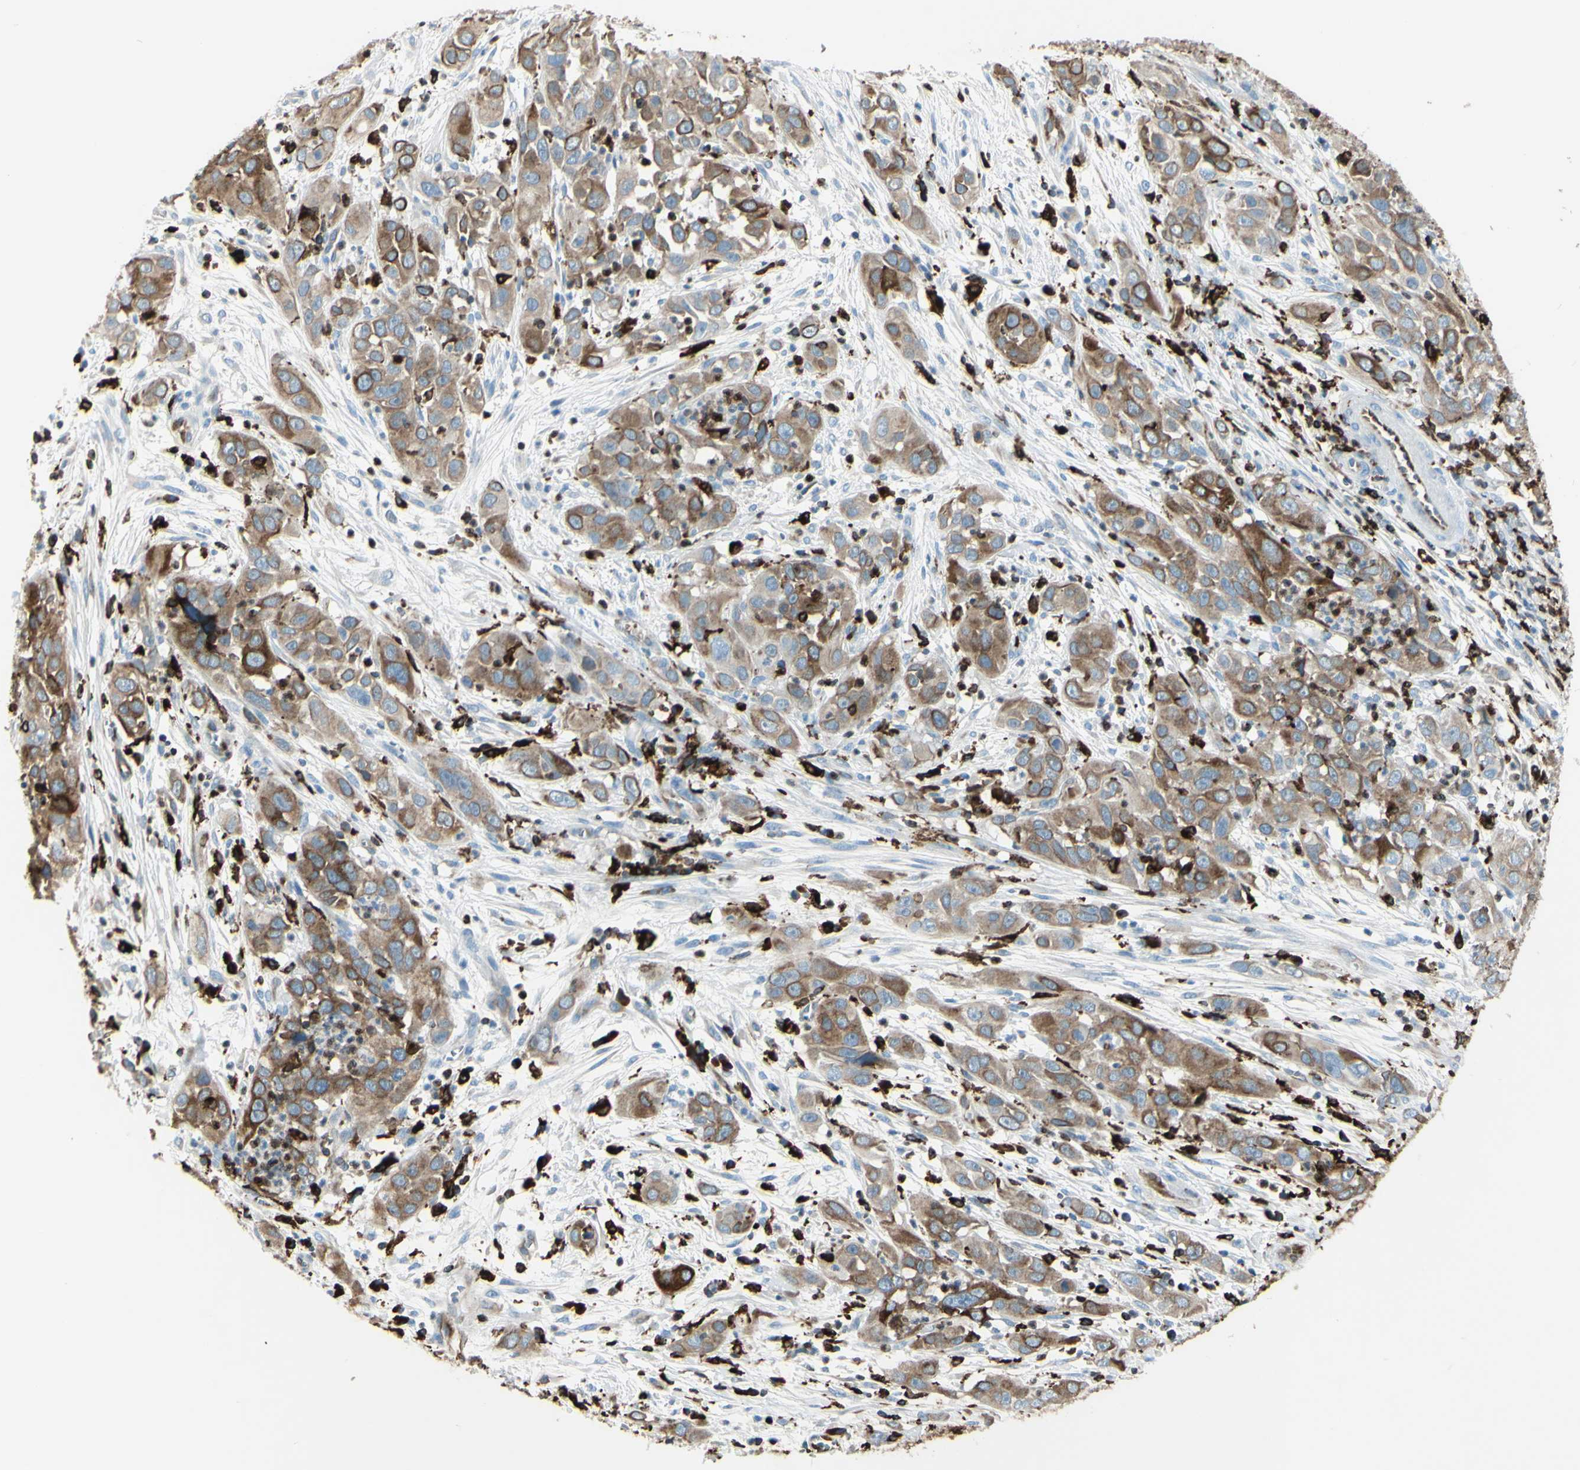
{"staining": {"intensity": "moderate", "quantity": ">75%", "location": "cytoplasmic/membranous"}, "tissue": "cervical cancer", "cell_type": "Tumor cells", "image_type": "cancer", "snomed": [{"axis": "morphology", "description": "Squamous cell carcinoma, NOS"}, {"axis": "topography", "description": "Cervix"}], "caption": "Protein expression analysis of cervical cancer displays moderate cytoplasmic/membranous staining in about >75% of tumor cells.", "gene": "CD74", "patient": {"sex": "female", "age": 32}}